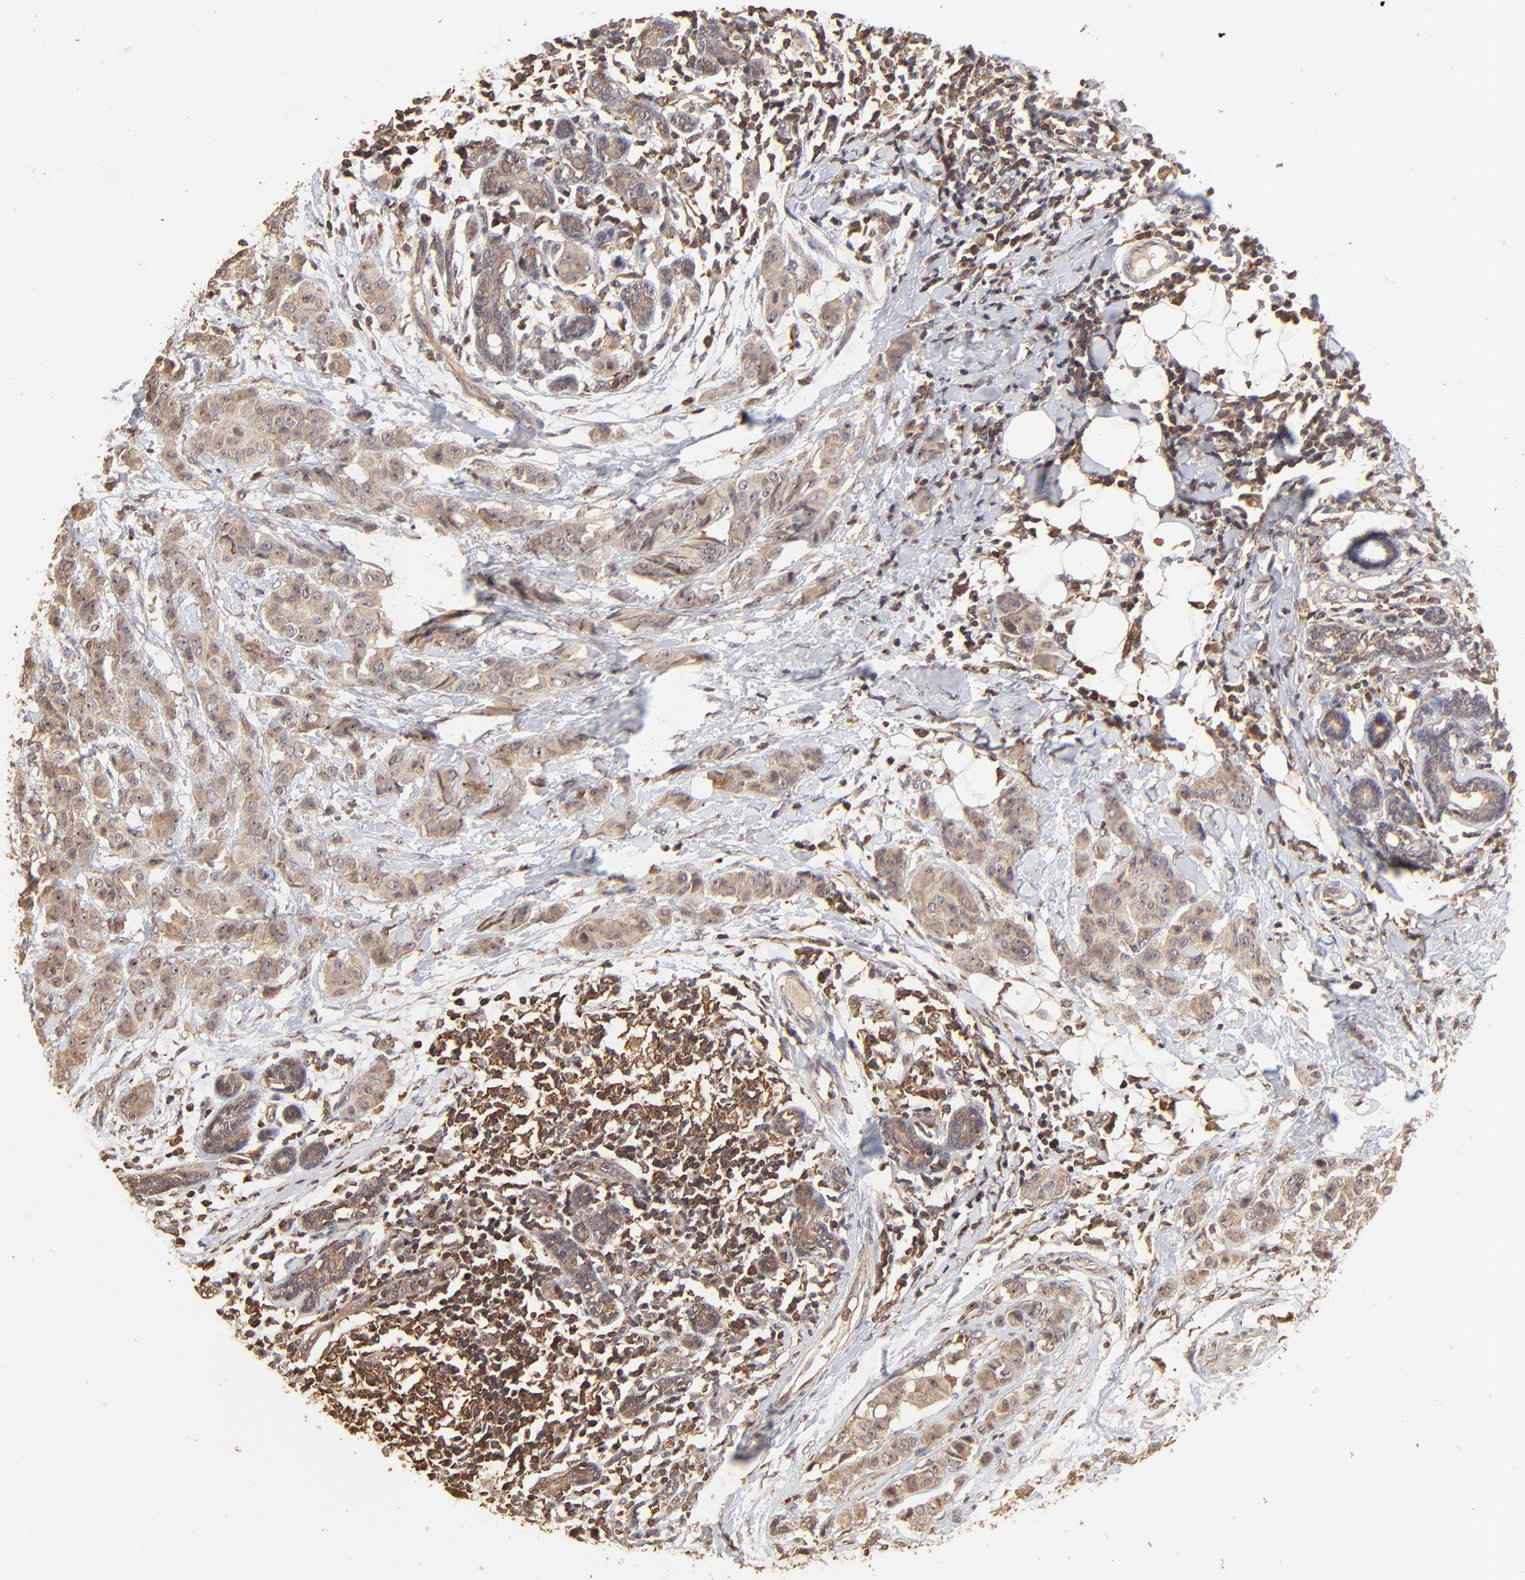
{"staining": {"intensity": "moderate", "quantity": ">75%", "location": "cytoplasmic/membranous"}, "tissue": "breast cancer", "cell_type": "Tumor cells", "image_type": "cancer", "snomed": [{"axis": "morphology", "description": "Duct carcinoma"}, {"axis": "topography", "description": "Breast"}], "caption": "IHC of human breast intraductal carcinoma reveals medium levels of moderate cytoplasmic/membranous expression in approximately >75% of tumor cells. The staining is performed using DAB brown chromogen to label protein expression. The nuclei are counter-stained blue using hematoxylin.", "gene": "STON2", "patient": {"sex": "female", "age": 40}}